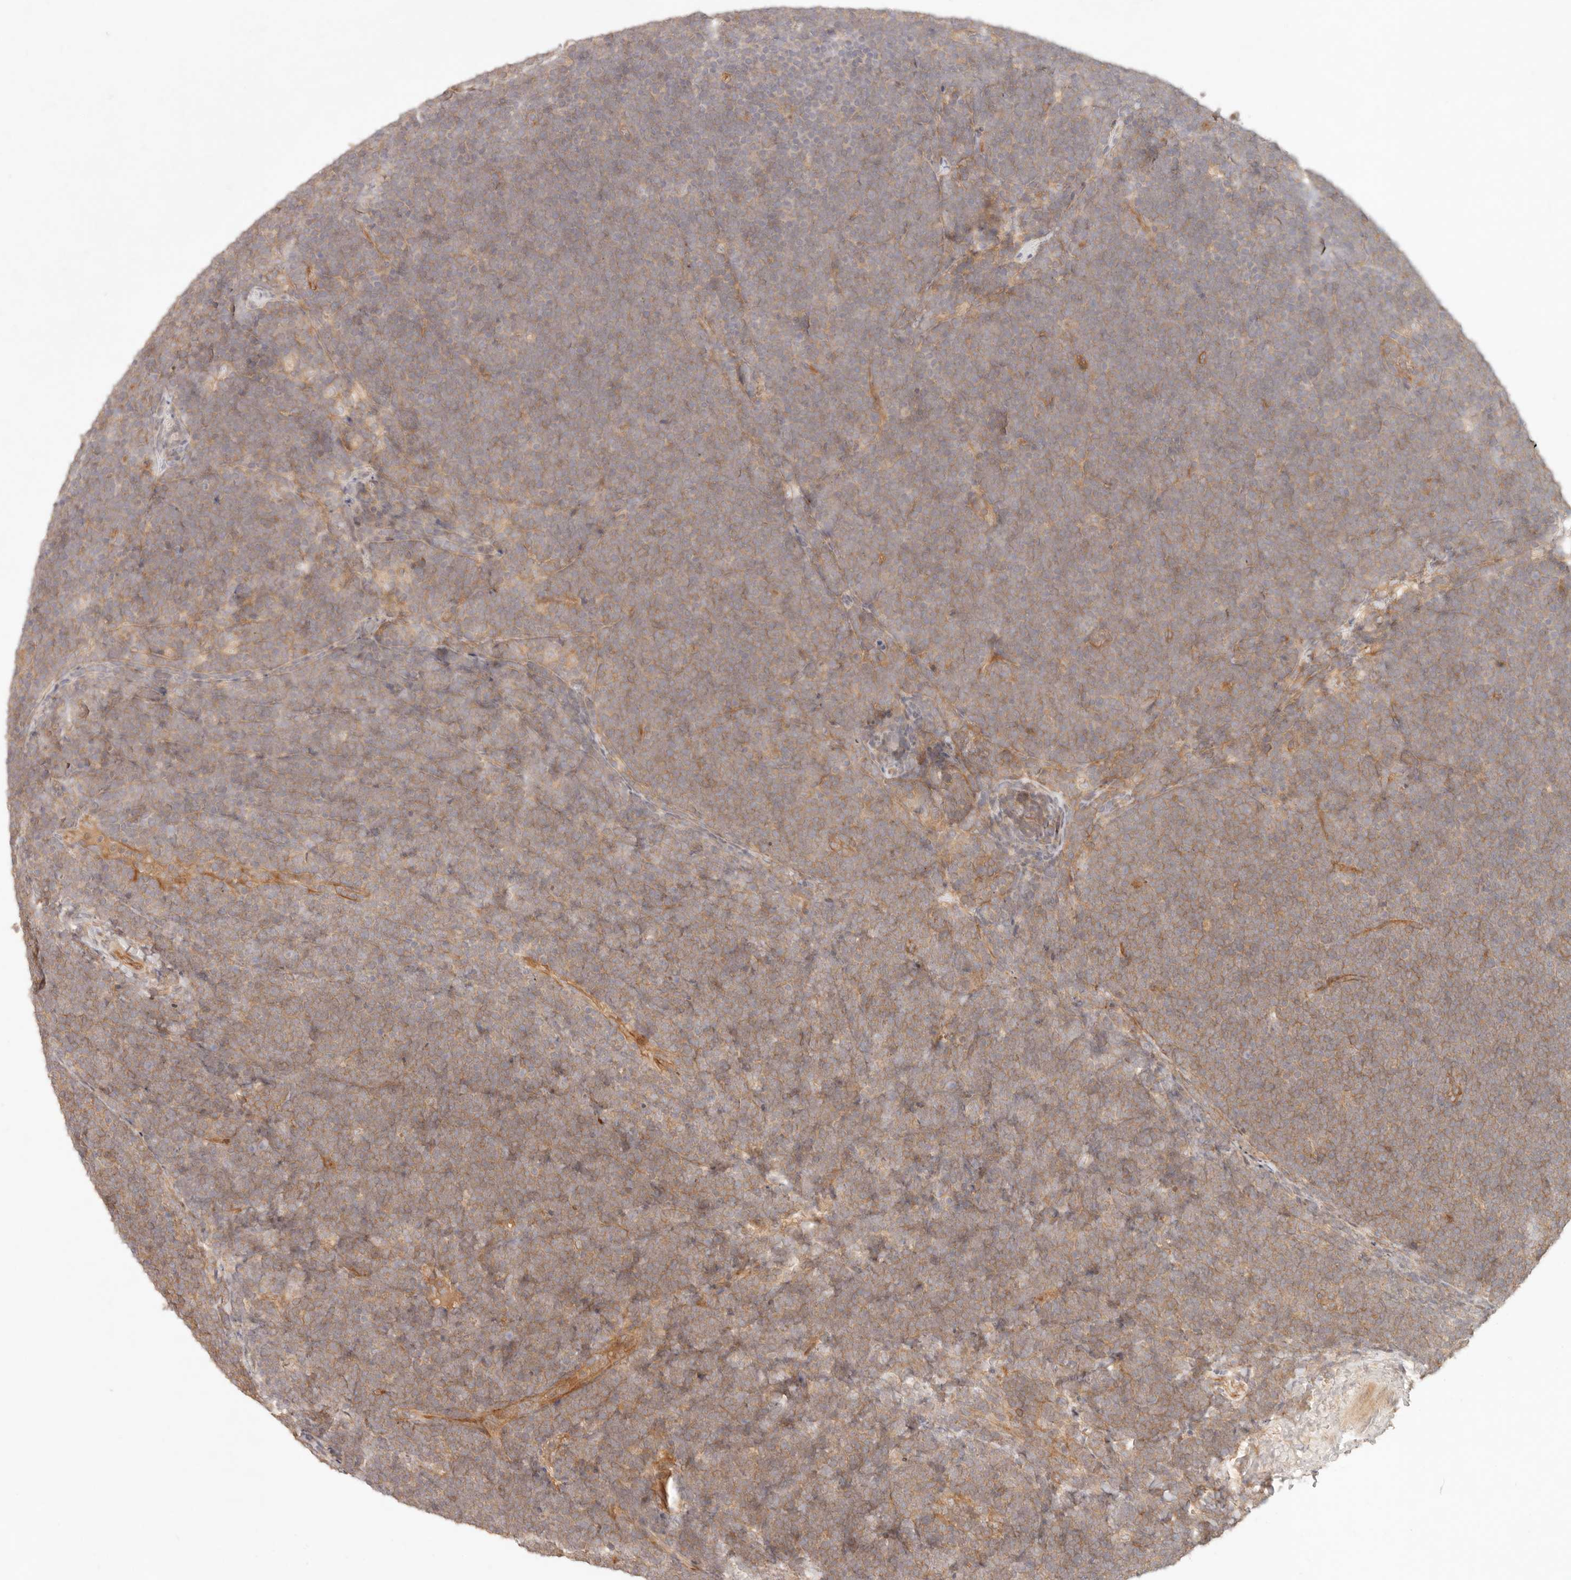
{"staining": {"intensity": "weak", "quantity": "25%-75%", "location": "cytoplasmic/membranous"}, "tissue": "lymphoma", "cell_type": "Tumor cells", "image_type": "cancer", "snomed": [{"axis": "morphology", "description": "Malignant lymphoma, non-Hodgkin's type, High grade"}, {"axis": "topography", "description": "Lymph node"}], "caption": "A micrograph showing weak cytoplasmic/membranous staining in about 25%-75% of tumor cells in lymphoma, as visualized by brown immunohistochemical staining.", "gene": "PPP1R3B", "patient": {"sex": "male", "age": 13}}